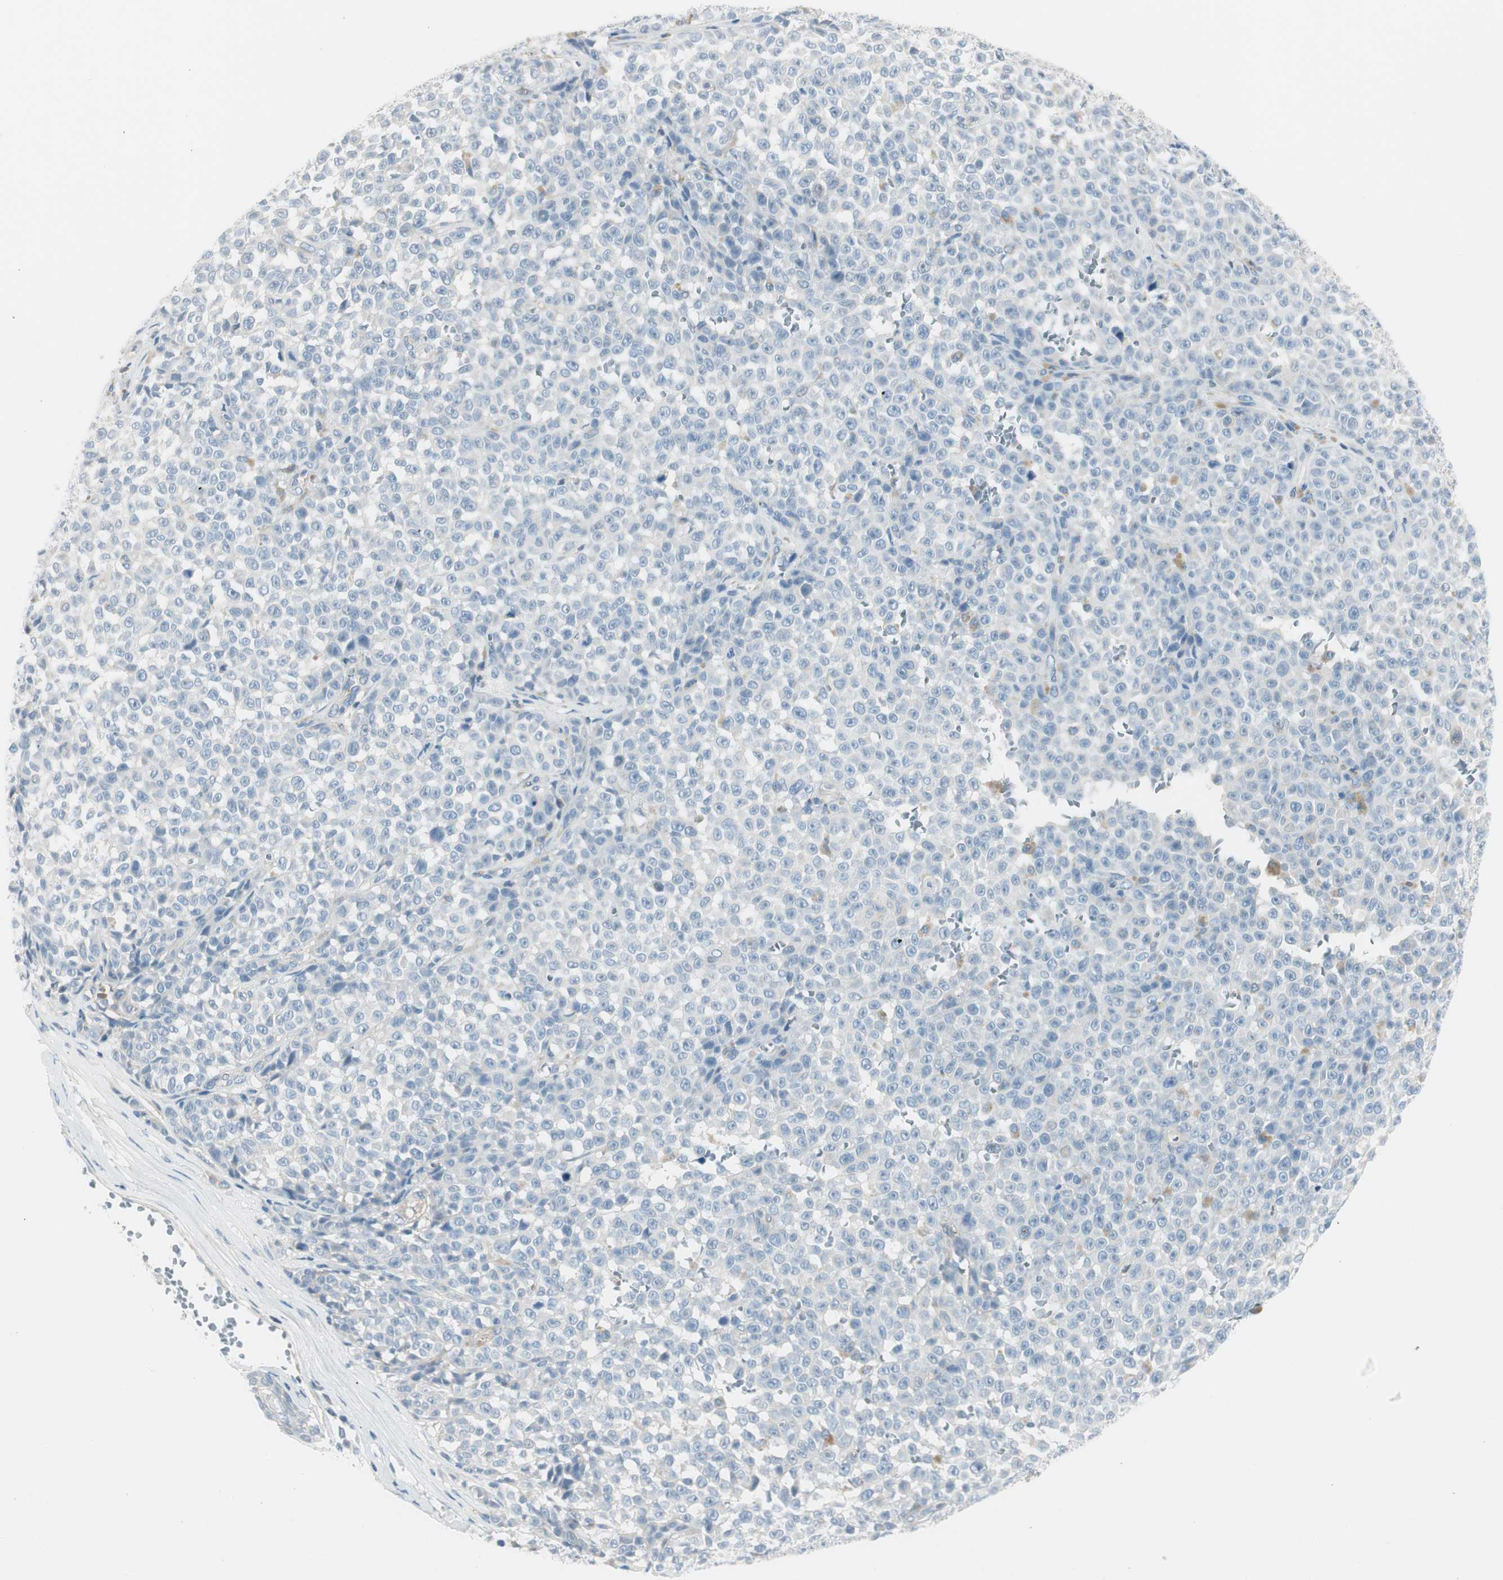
{"staining": {"intensity": "negative", "quantity": "none", "location": "none"}, "tissue": "melanoma", "cell_type": "Tumor cells", "image_type": "cancer", "snomed": [{"axis": "morphology", "description": "Malignant melanoma, NOS"}, {"axis": "topography", "description": "Skin"}], "caption": "Immunohistochemical staining of malignant melanoma reveals no significant staining in tumor cells. (DAB immunohistochemistry (IHC) visualized using brightfield microscopy, high magnification).", "gene": "CACNA2D1", "patient": {"sex": "female", "age": 82}}